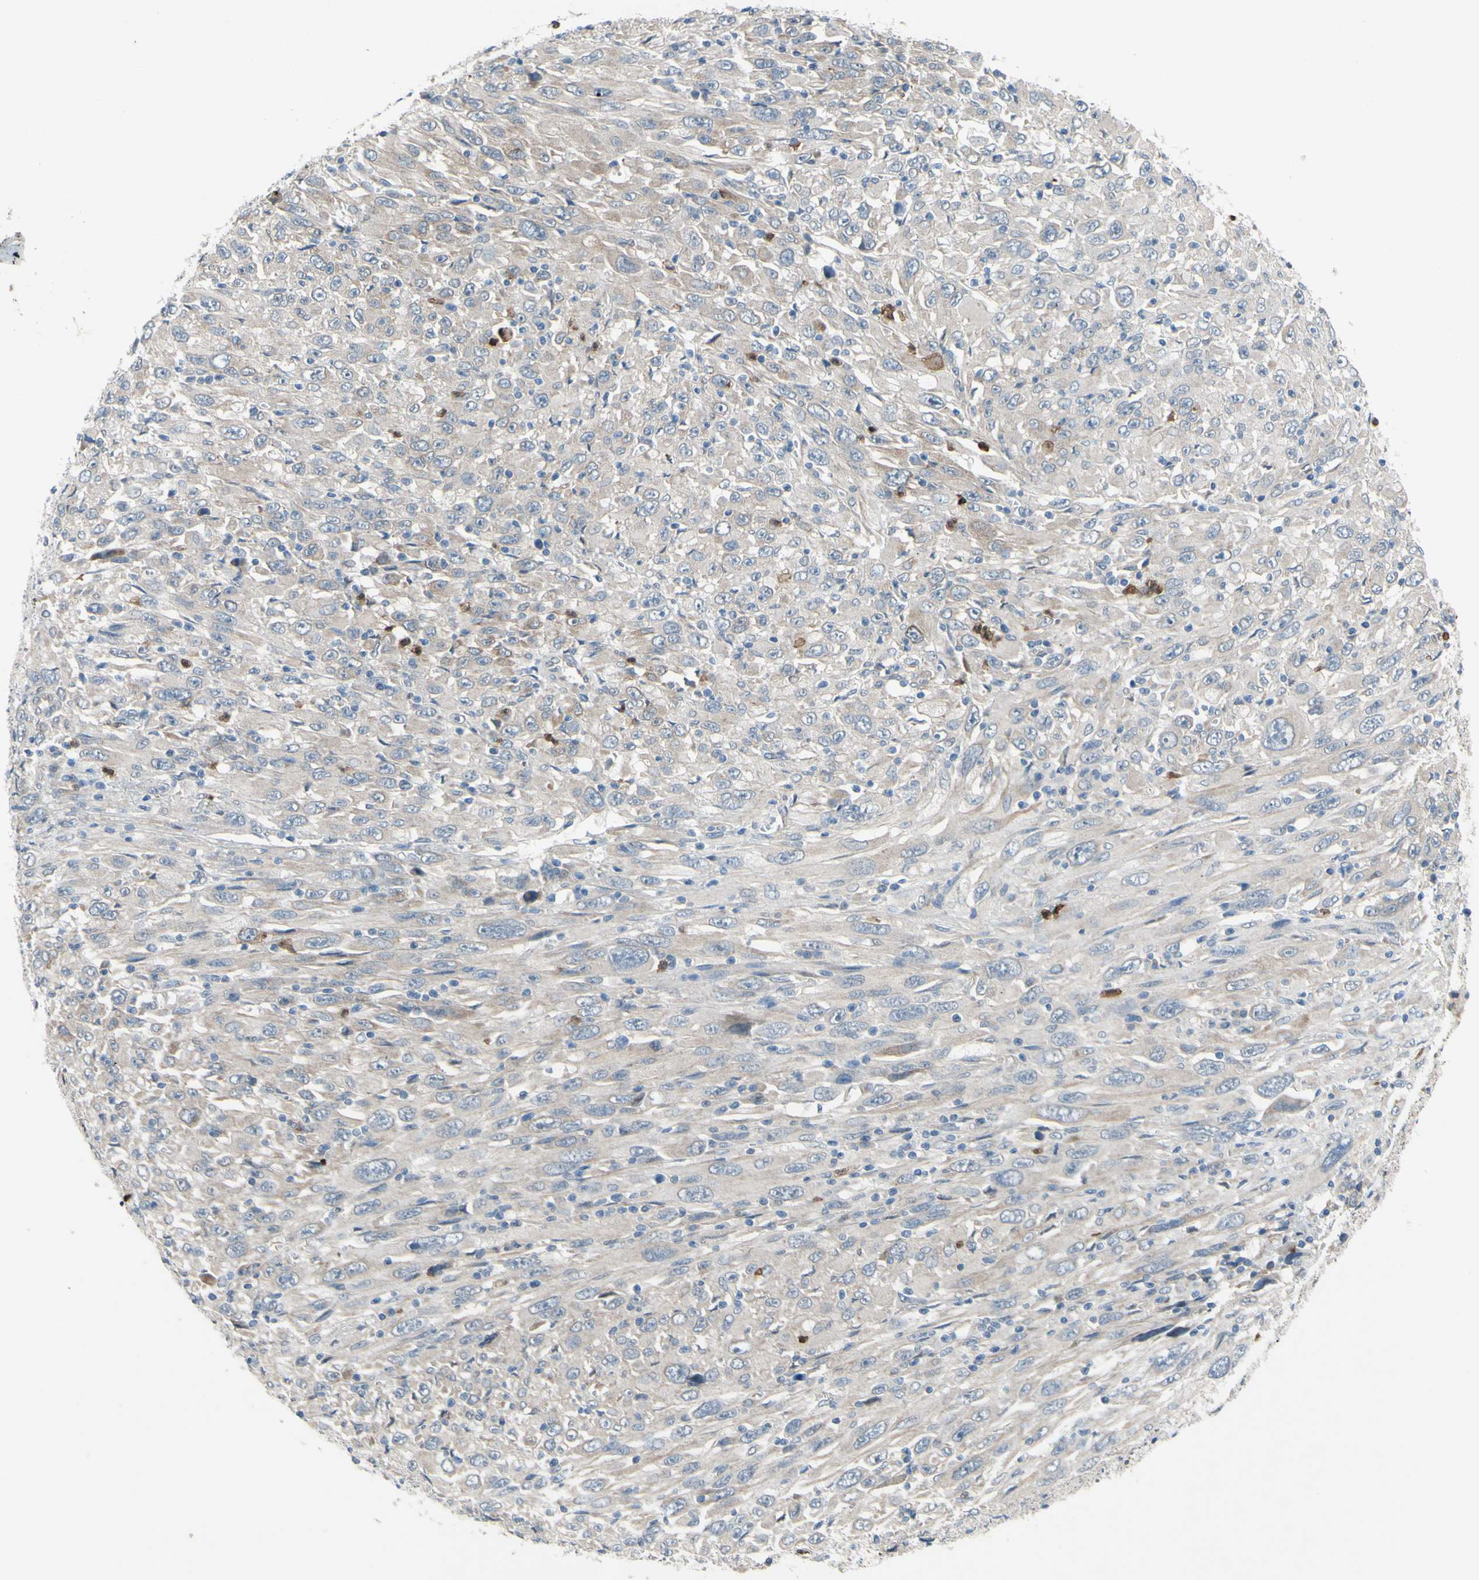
{"staining": {"intensity": "weak", "quantity": ">75%", "location": "cytoplasmic/membranous"}, "tissue": "melanoma", "cell_type": "Tumor cells", "image_type": "cancer", "snomed": [{"axis": "morphology", "description": "Malignant melanoma, Metastatic site"}, {"axis": "topography", "description": "Skin"}], "caption": "A micrograph of human melanoma stained for a protein demonstrates weak cytoplasmic/membranous brown staining in tumor cells.", "gene": "GRAMD2B", "patient": {"sex": "female", "age": 56}}